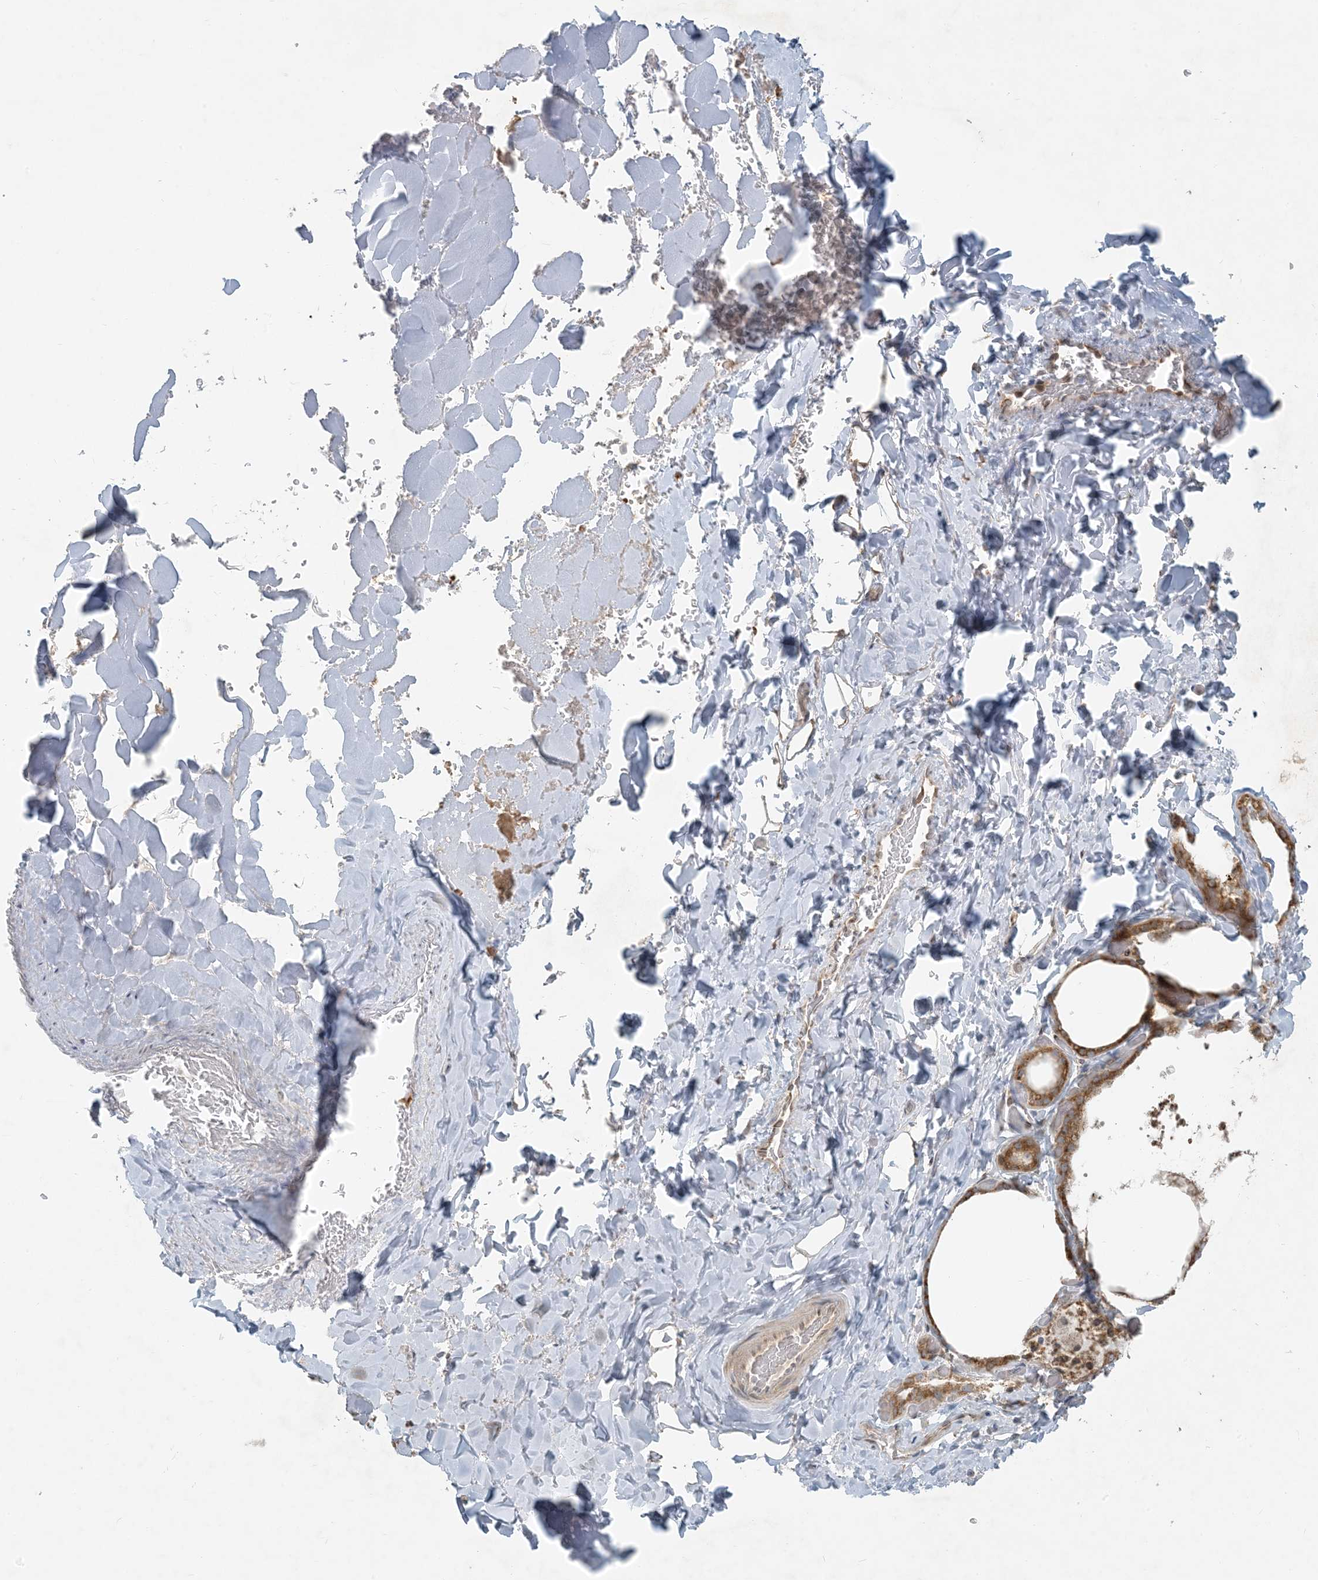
{"staining": {"intensity": "moderate", "quantity": ">75%", "location": "cytoplasmic/membranous"}, "tissue": "thyroid gland", "cell_type": "Glandular cells", "image_type": "normal", "snomed": [{"axis": "morphology", "description": "Normal tissue, NOS"}, {"axis": "topography", "description": "Thyroid gland"}], "caption": "Normal thyroid gland was stained to show a protein in brown. There is medium levels of moderate cytoplasmic/membranous positivity in approximately >75% of glandular cells.", "gene": "HACL1", "patient": {"sex": "female", "age": 44}}